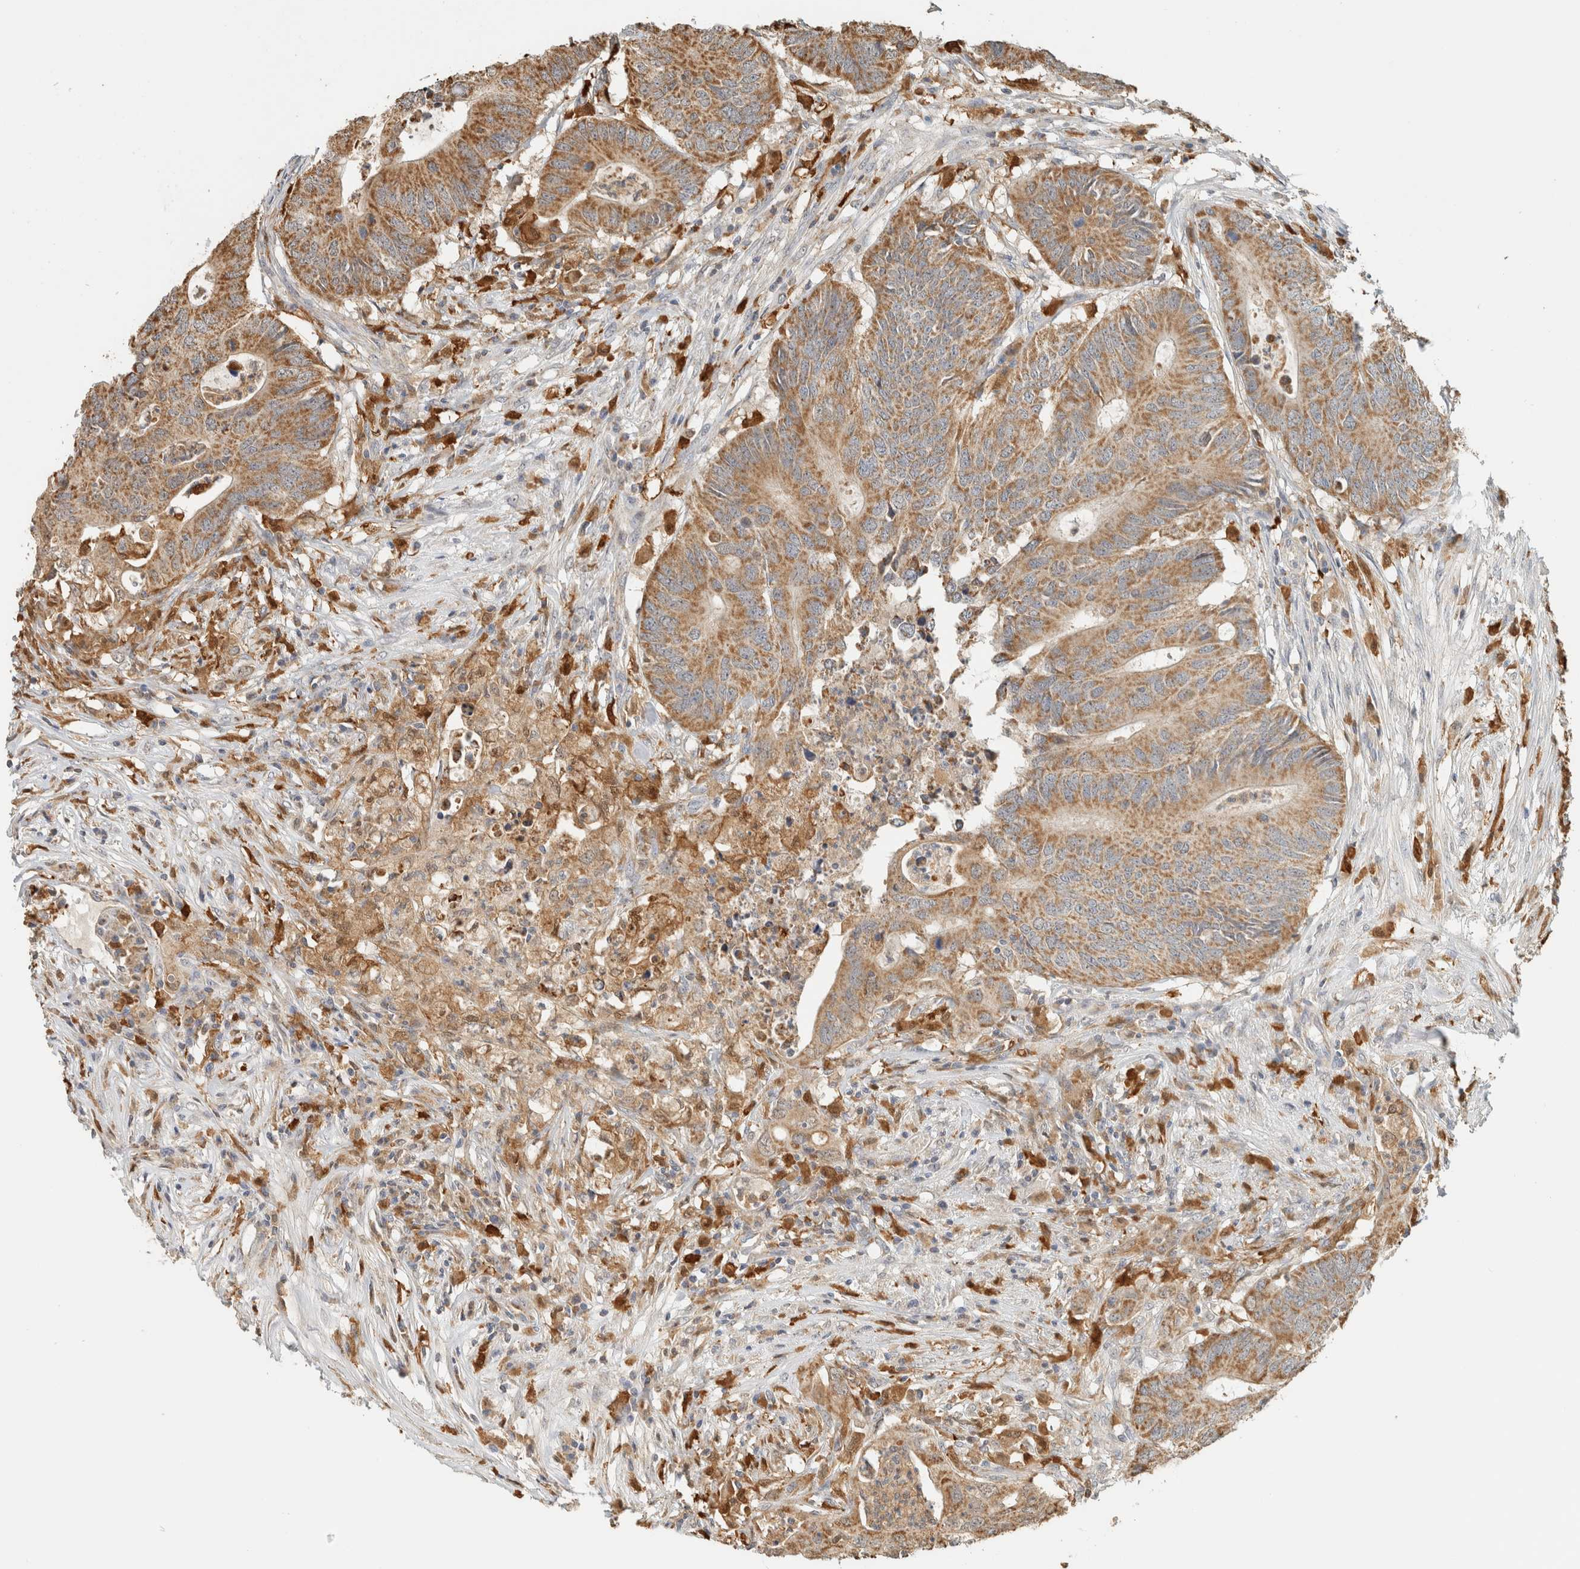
{"staining": {"intensity": "moderate", "quantity": ">75%", "location": "cytoplasmic/membranous"}, "tissue": "colorectal cancer", "cell_type": "Tumor cells", "image_type": "cancer", "snomed": [{"axis": "morphology", "description": "Adenocarcinoma, NOS"}, {"axis": "topography", "description": "Colon"}], "caption": "A high-resolution image shows IHC staining of adenocarcinoma (colorectal), which shows moderate cytoplasmic/membranous expression in approximately >75% of tumor cells.", "gene": "CAPG", "patient": {"sex": "male", "age": 71}}